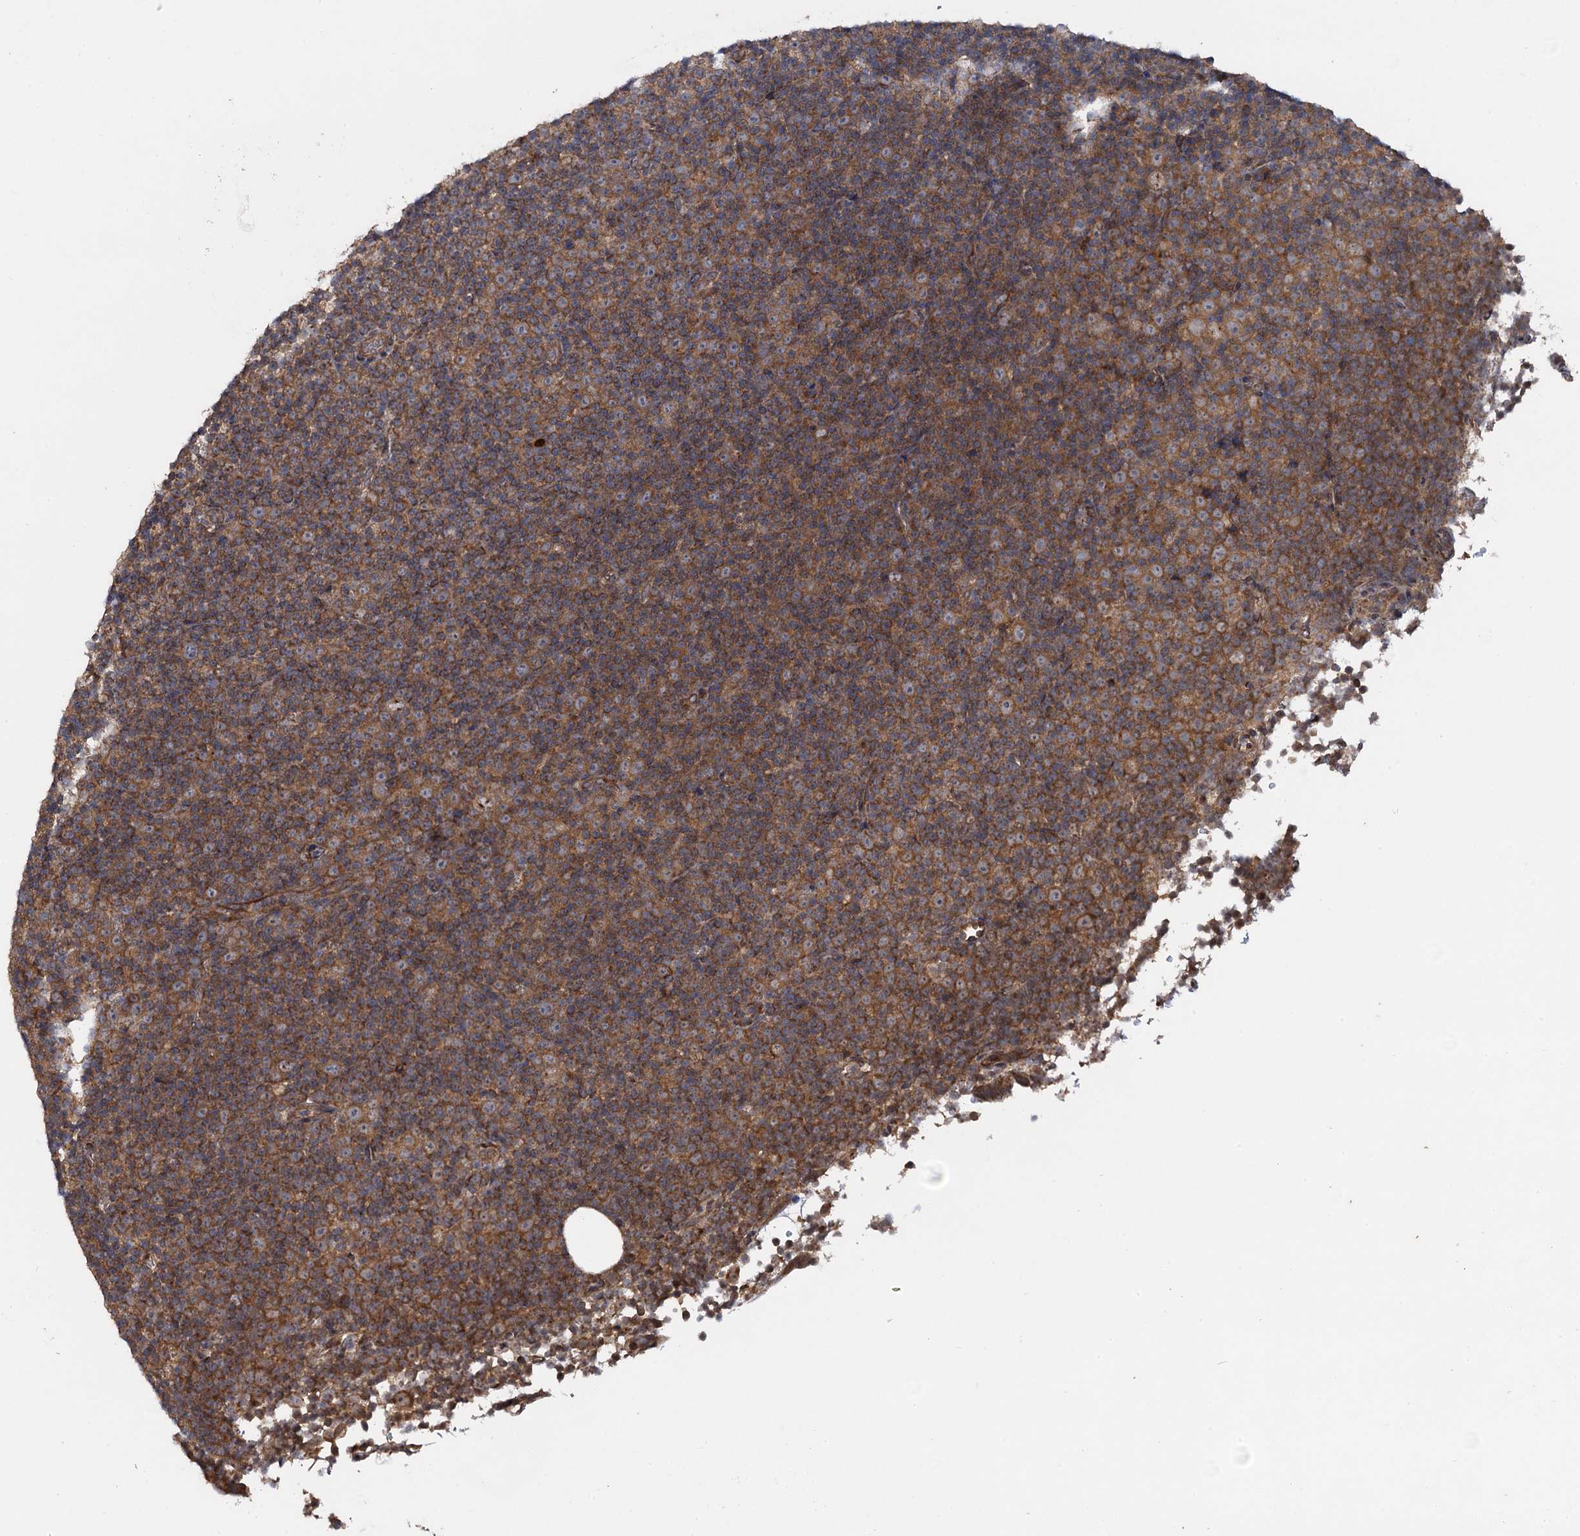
{"staining": {"intensity": "moderate", "quantity": ">75%", "location": "cytoplasmic/membranous"}, "tissue": "lymphoma", "cell_type": "Tumor cells", "image_type": "cancer", "snomed": [{"axis": "morphology", "description": "Malignant lymphoma, non-Hodgkin's type, Low grade"}, {"axis": "topography", "description": "Lymph node"}], "caption": "Protein staining displays moderate cytoplasmic/membranous positivity in approximately >75% of tumor cells in lymphoma.", "gene": "HAUS1", "patient": {"sex": "female", "age": 67}}